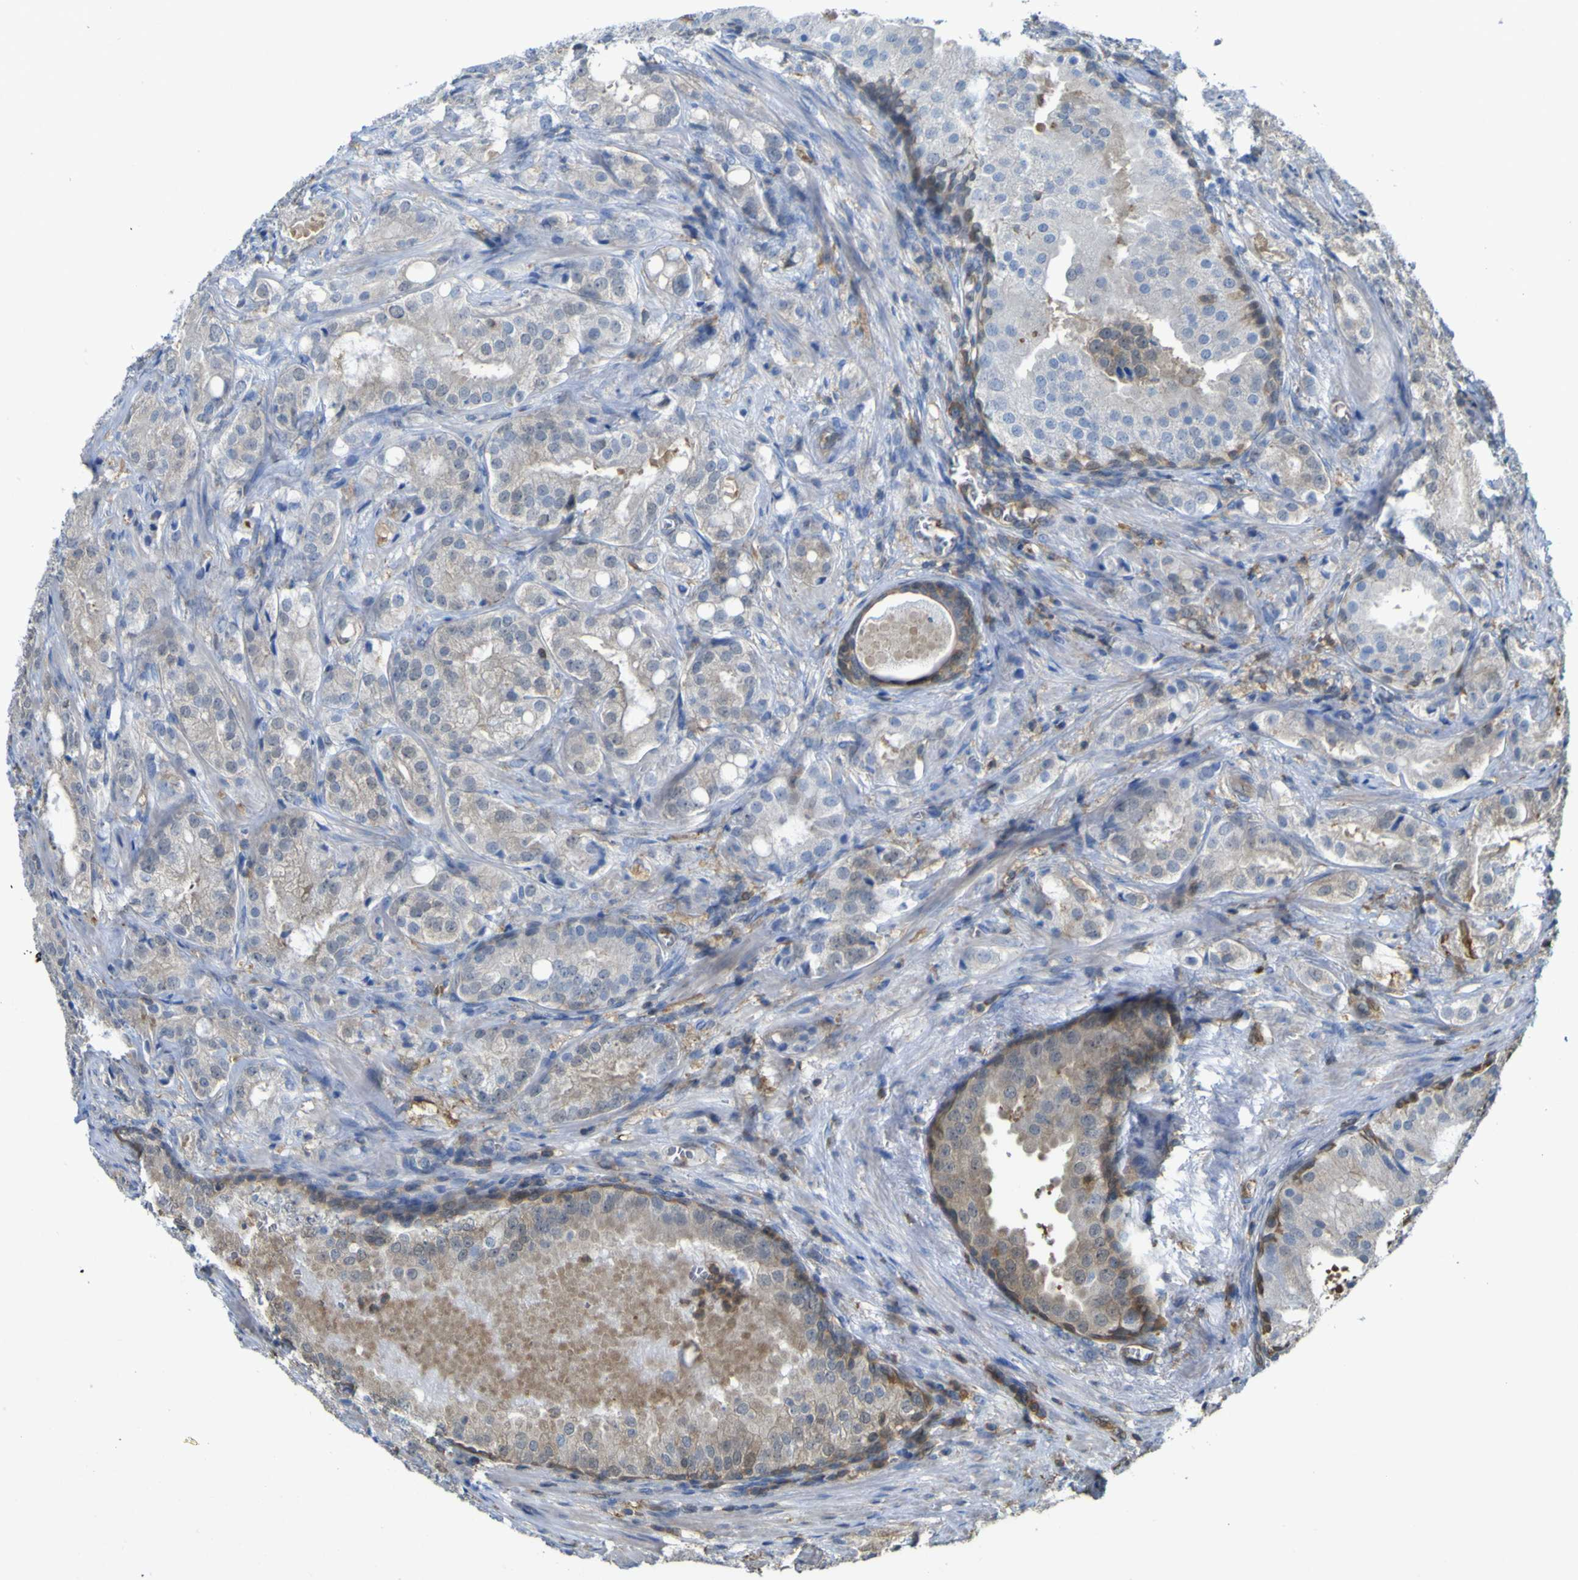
{"staining": {"intensity": "weak", "quantity": "25%-75%", "location": "cytoplasmic/membranous"}, "tissue": "prostate cancer", "cell_type": "Tumor cells", "image_type": "cancer", "snomed": [{"axis": "morphology", "description": "Adenocarcinoma, High grade"}, {"axis": "topography", "description": "Prostate"}], "caption": "The photomicrograph exhibits a brown stain indicating the presence of a protein in the cytoplasmic/membranous of tumor cells in high-grade adenocarcinoma (prostate).", "gene": "ABHD3", "patient": {"sex": "male", "age": 64}}